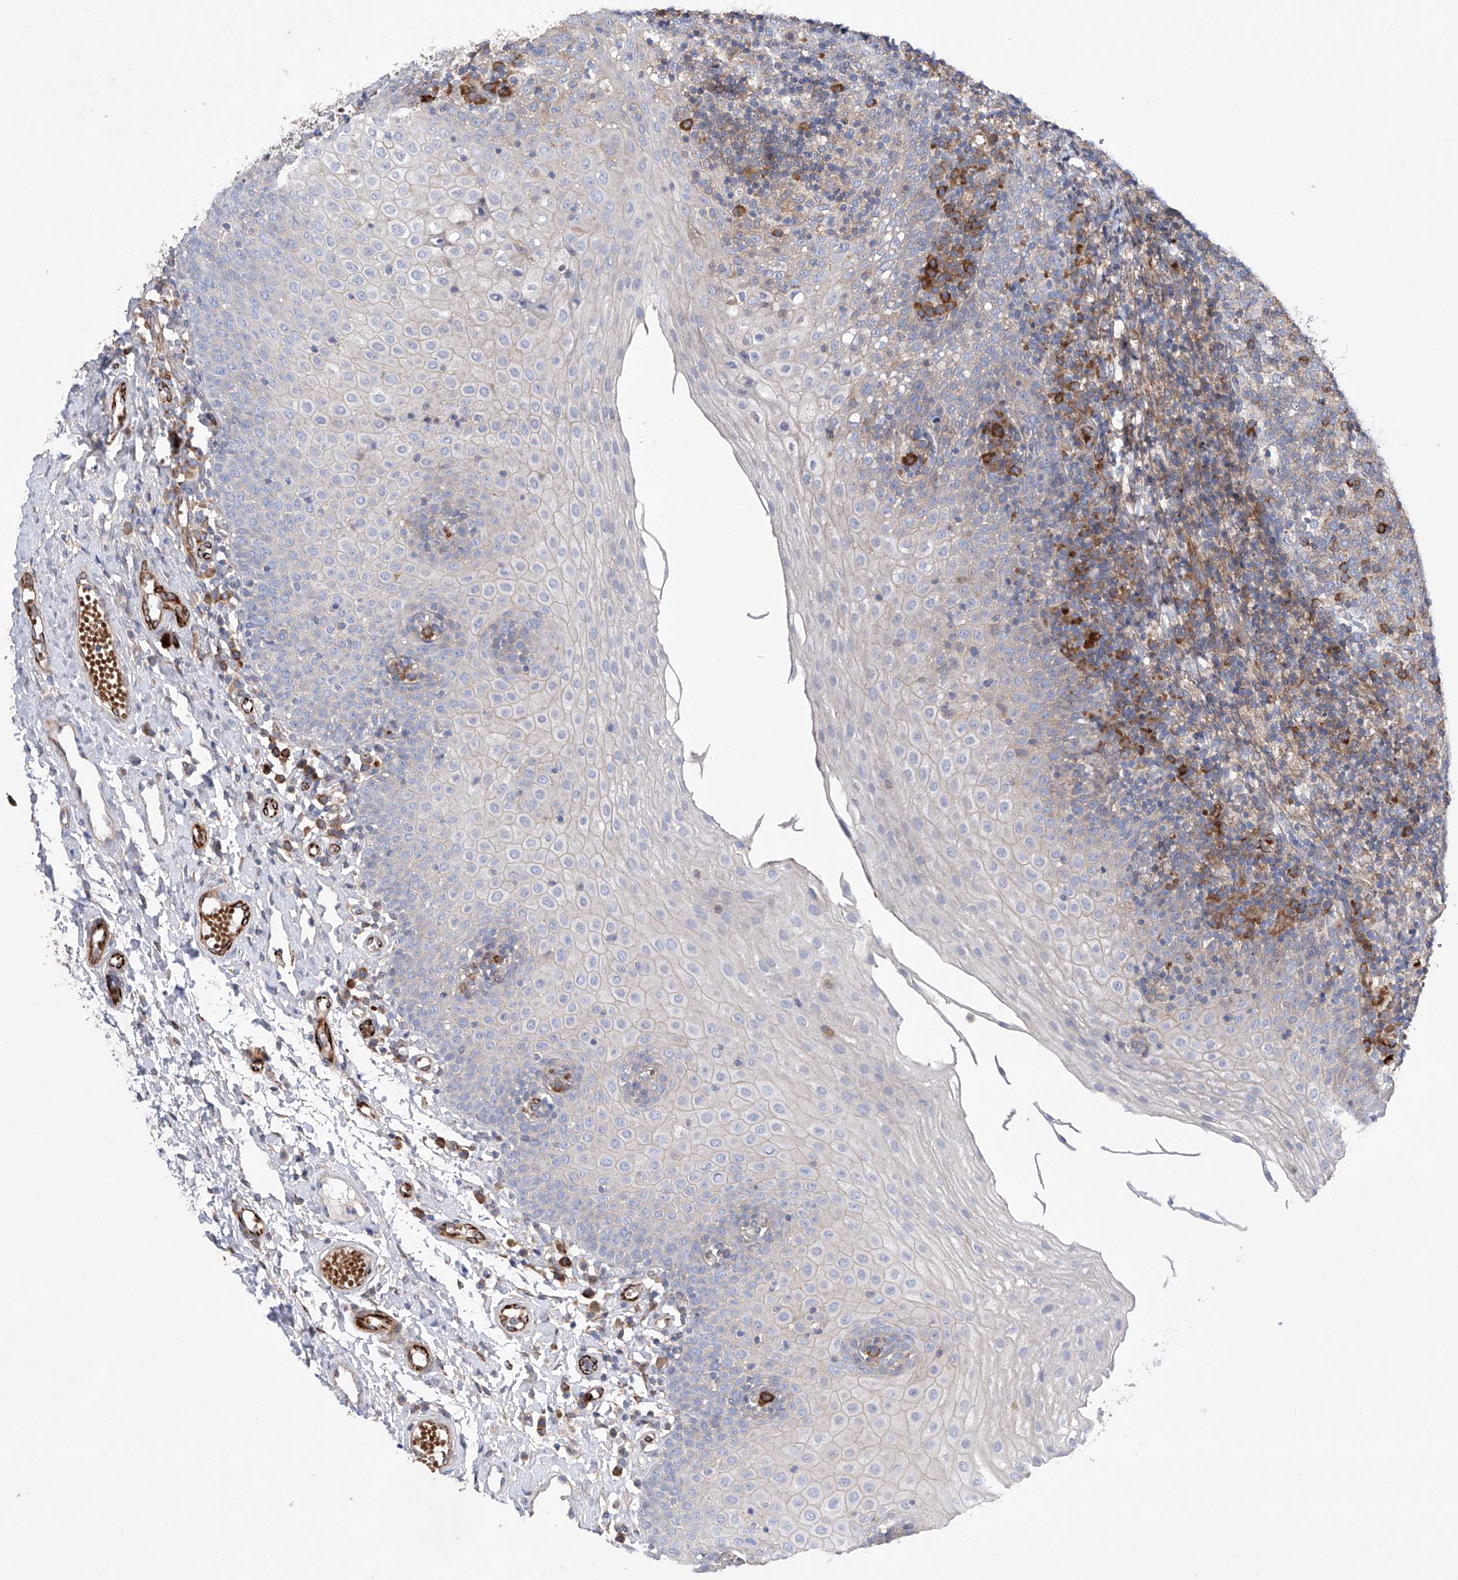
{"staining": {"intensity": "moderate", "quantity": "<25%", "location": "cytoplasmic/membranous"}, "tissue": "tonsil", "cell_type": "Germinal center cells", "image_type": "normal", "snomed": [{"axis": "morphology", "description": "Normal tissue, NOS"}, {"axis": "topography", "description": "Tonsil"}], "caption": "Germinal center cells show moderate cytoplasmic/membranous positivity in about <25% of cells in normal tonsil. Immunohistochemistry stains the protein of interest in brown and the nuclei are stained blue.", "gene": "NFATC4", "patient": {"sex": "female", "age": 19}}